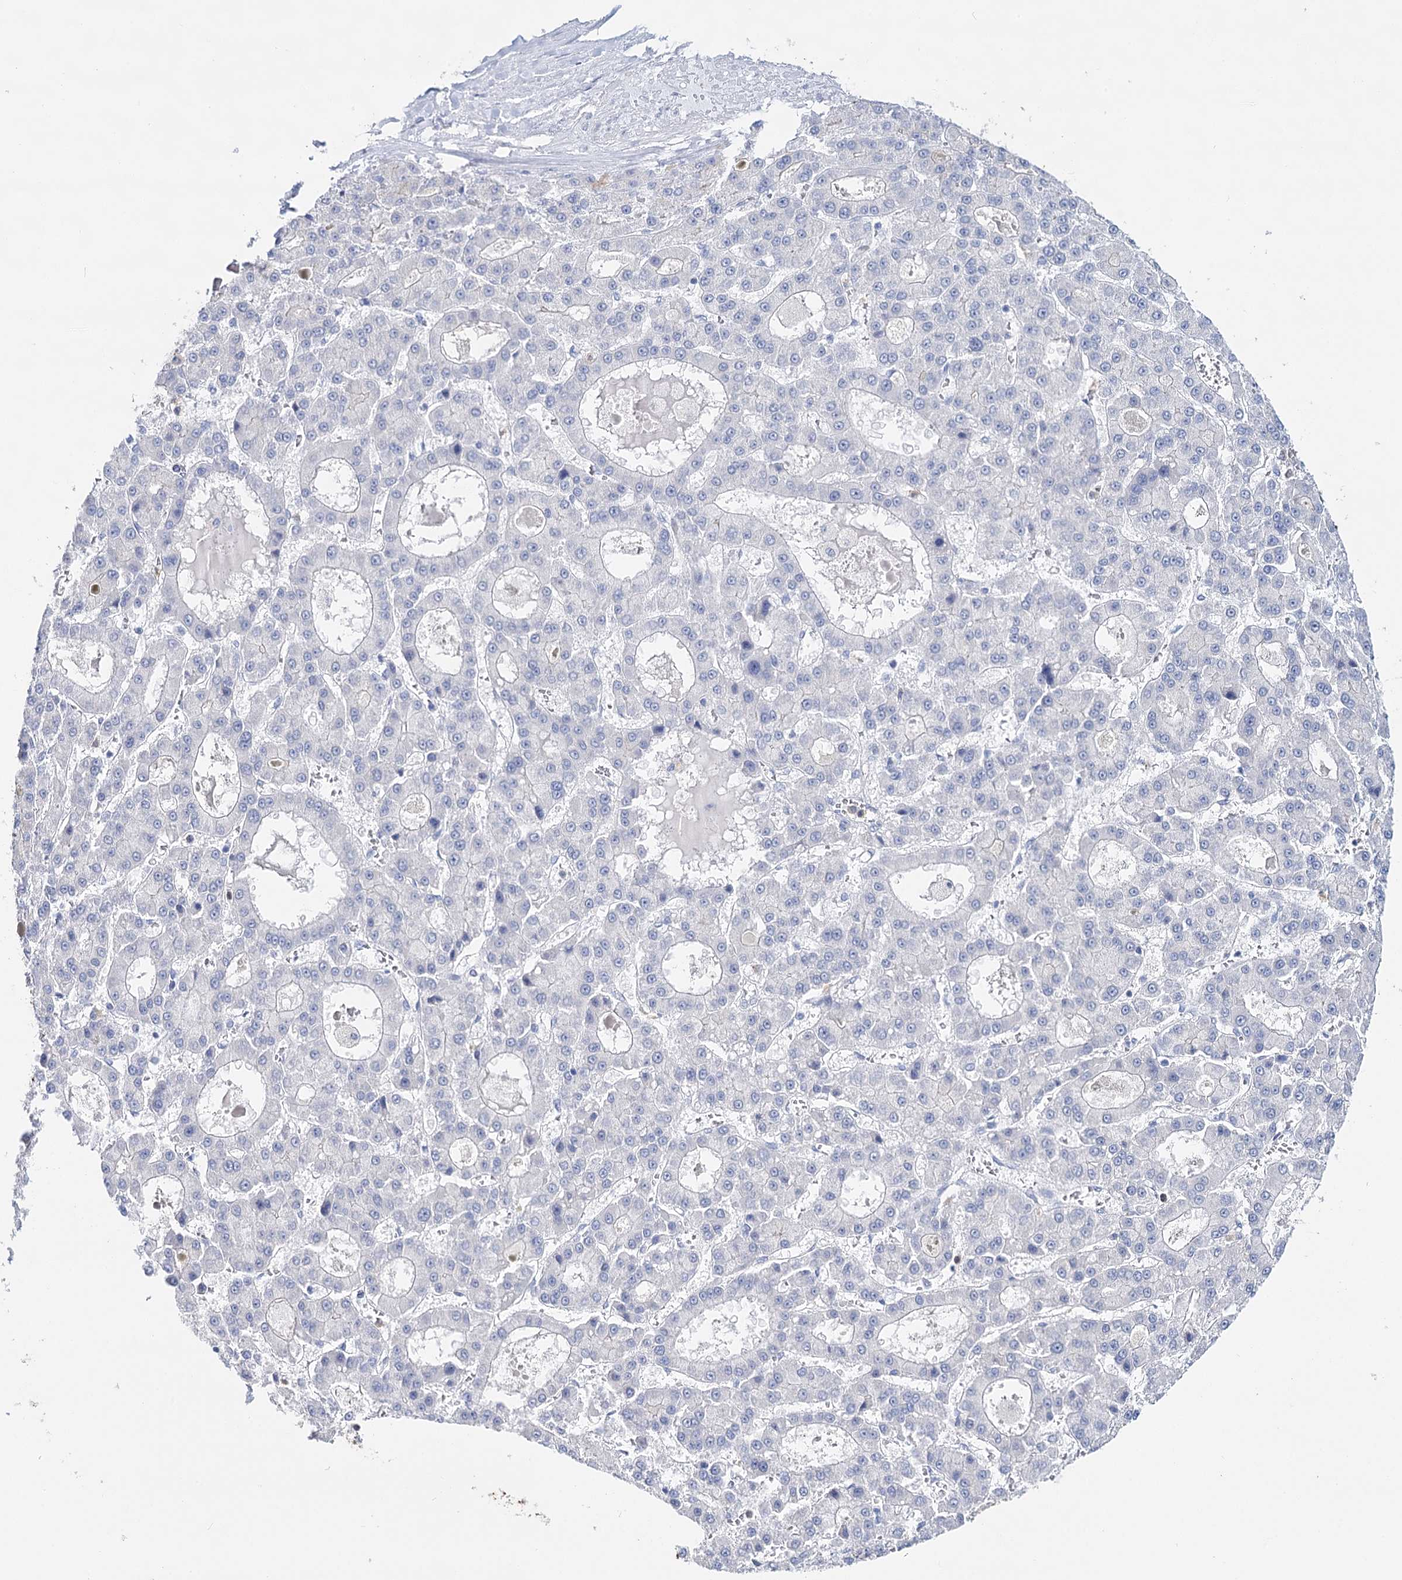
{"staining": {"intensity": "negative", "quantity": "none", "location": "none"}, "tissue": "liver cancer", "cell_type": "Tumor cells", "image_type": "cancer", "snomed": [{"axis": "morphology", "description": "Carcinoma, Hepatocellular, NOS"}, {"axis": "topography", "description": "Liver"}], "caption": "A photomicrograph of liver hepatocellular carcinoma stained for a protein displays no brown staining in tumor cells.", "gene": "CEACAM8", "patient": {"sex": "male", "age": 70}}